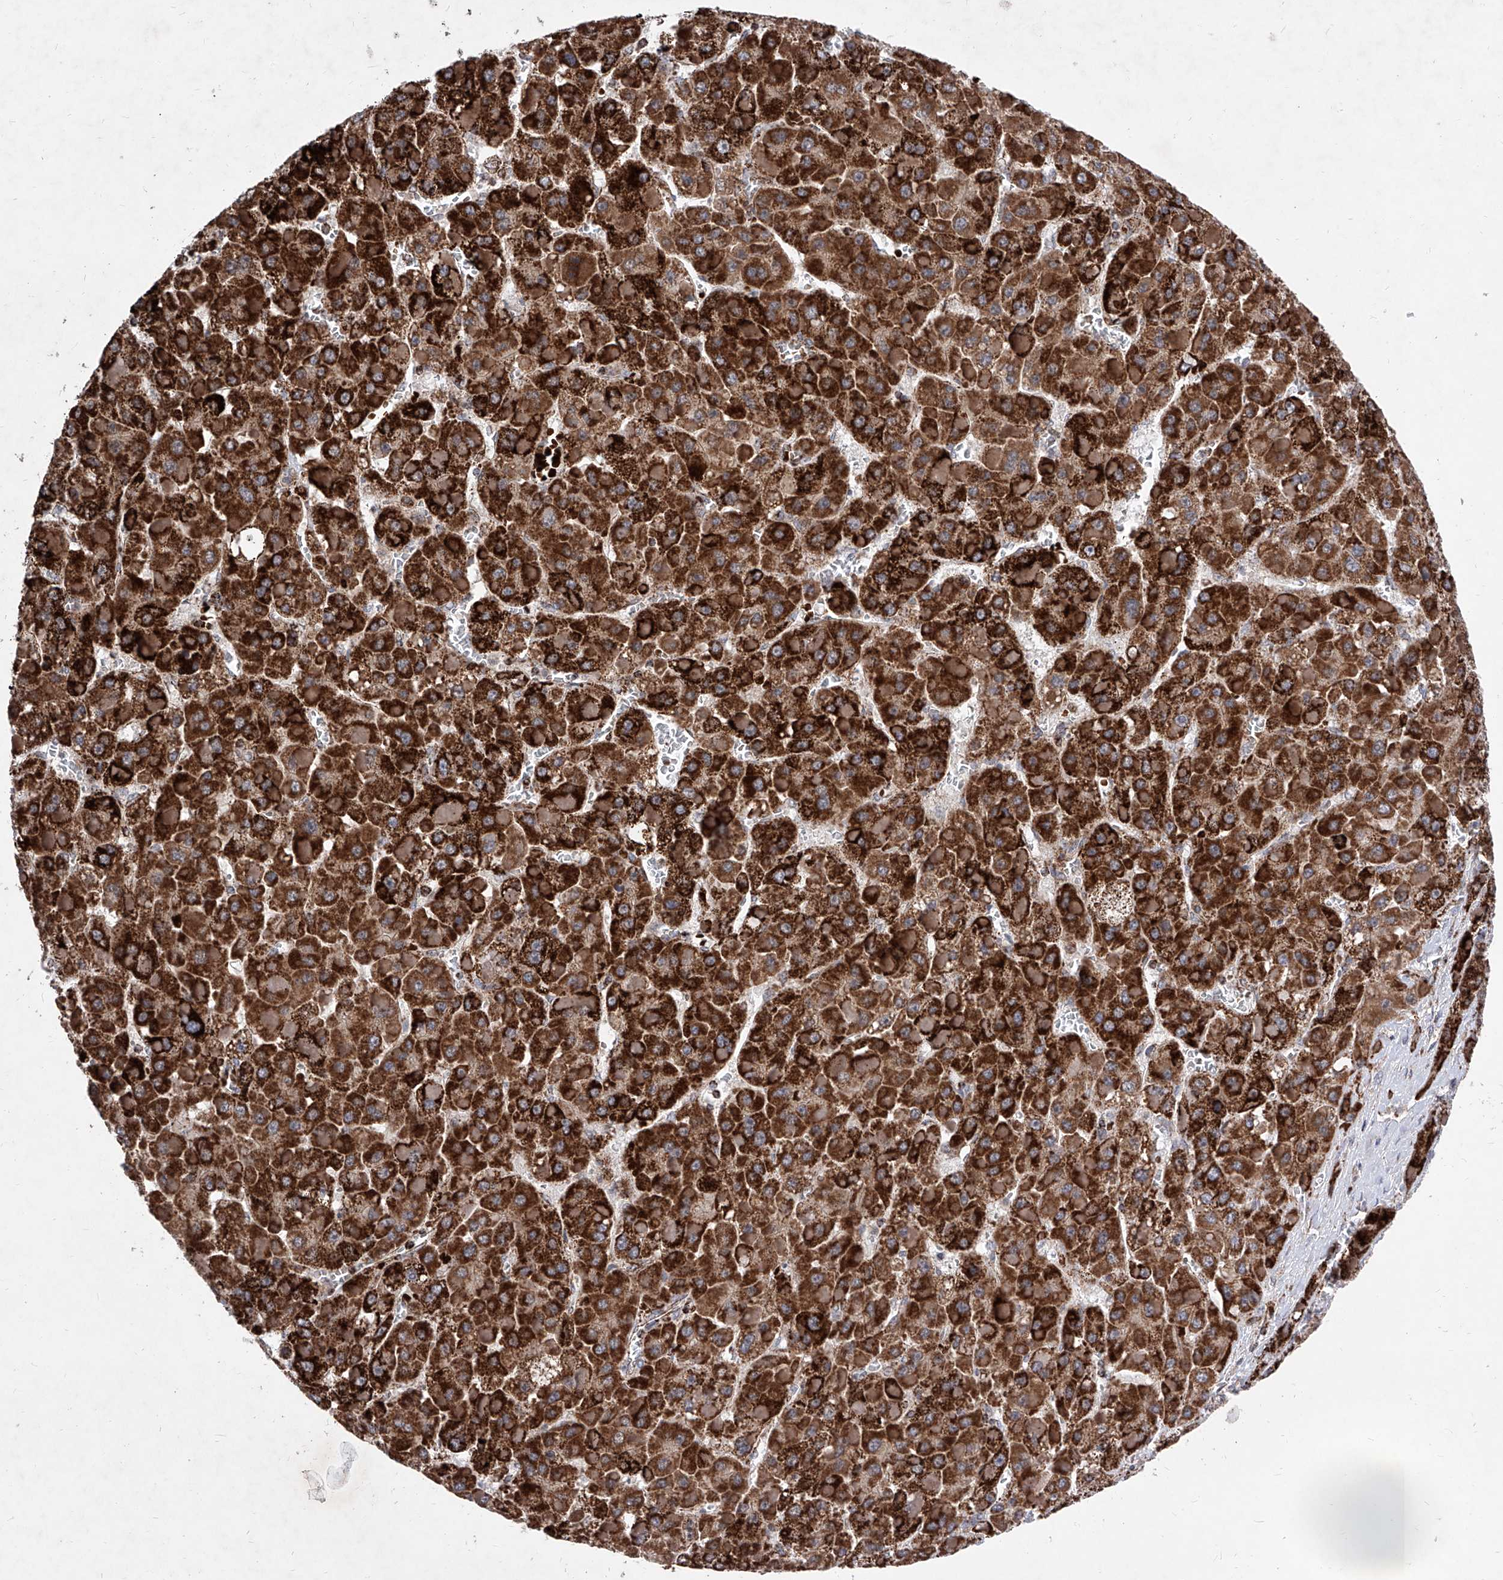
{"staining": {"intensity": "strong", "quantity": ">75%", "location": "cytoplasmic/membranous"}, "tissue": "liver cancer", "cell_type": "Tumor cells", "image_type": "cancer", "snomed": [{"axis": "morphology", "description": "Carcinoma, Hepatocellular, NOS"}, {"axis": "topography", "description": "Liver"}], "caption": "Immunohistochemistry (IHC) (DAB (3,3'-diaminobenzidine)) staining of liver cancer (hepatocellular carcinoma) exhibits strong cytoplasmic/membranous protein positivity in about >75% of tumor cells.", "gene": "SEMA6A", "patient": {"sex": "female", "age": 73}}